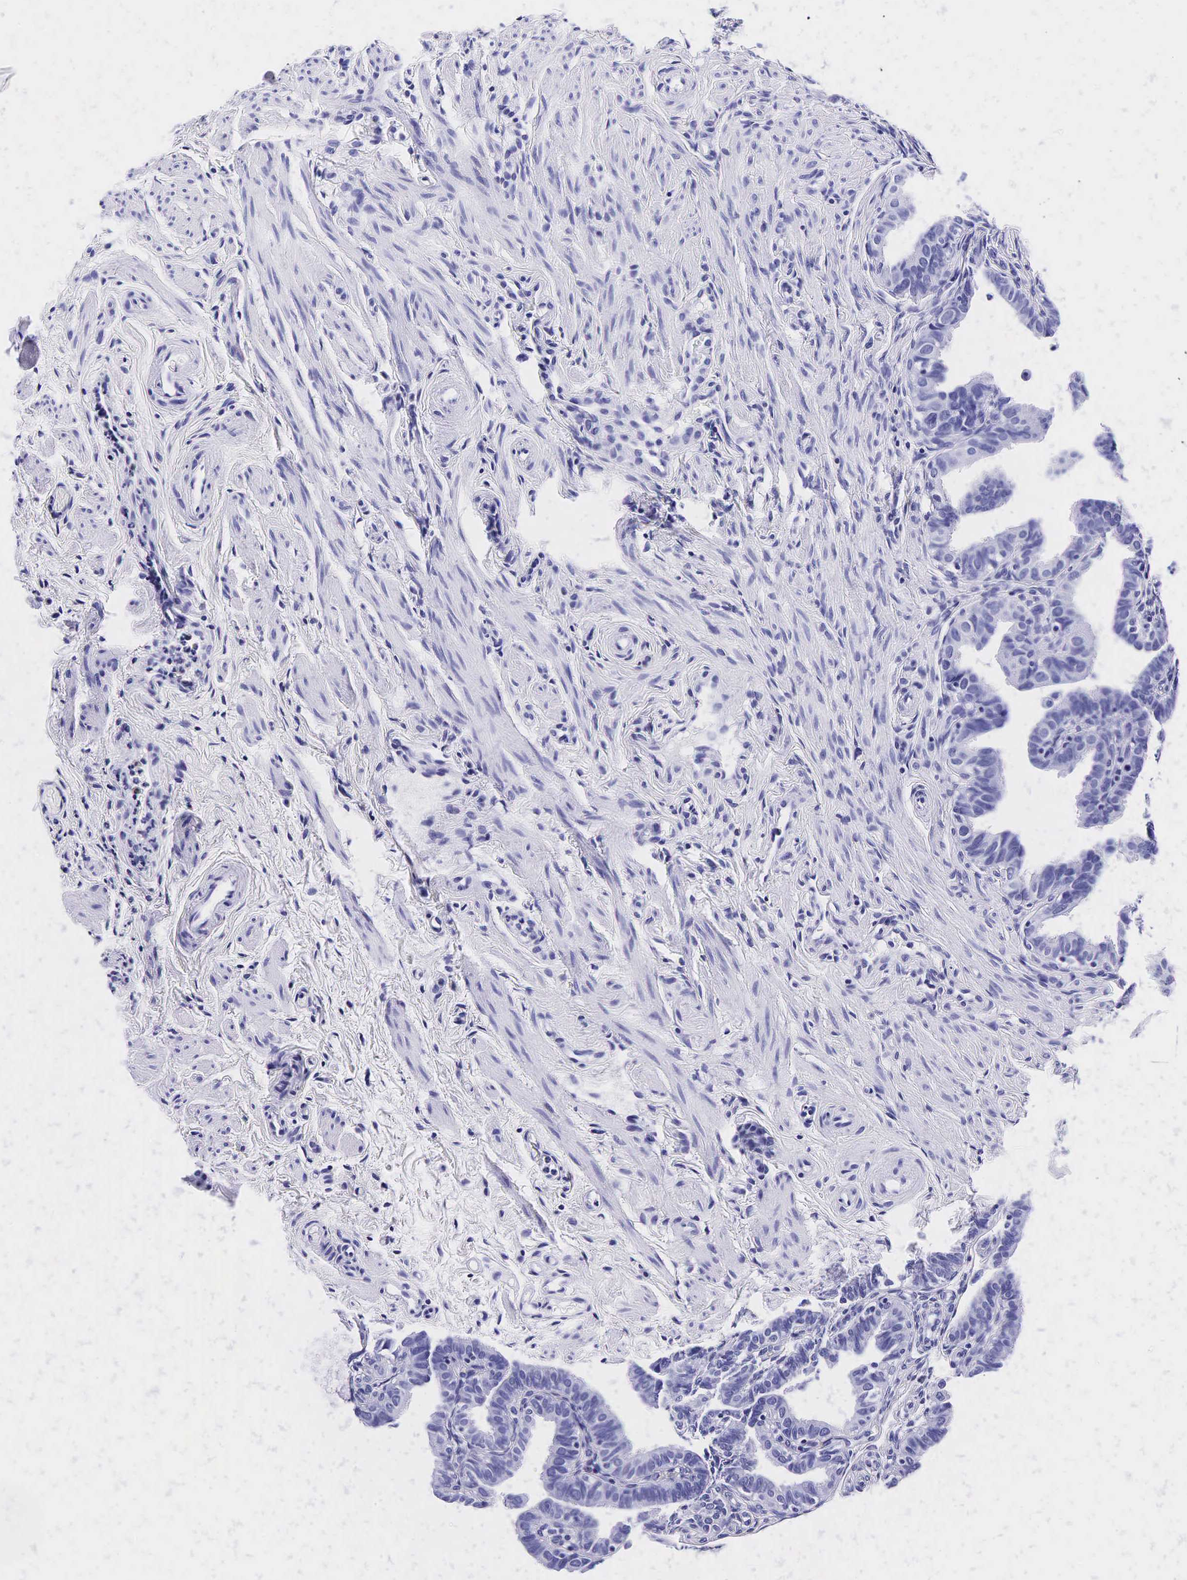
{"staining": {"intensity": "negative", "quantity": "none", "location": "none"}, "tissue": "fallopian tube", "cell_type": "Glandular cells", "image_type": "normal", "snomed": [{"axis": "morphology", "description": "Normal tissue, NOS"}, {"axis": "topography", "description": "Fallopian tube"}], "caption": "Immunohistochemical staining of normal fallopian tube demonstrates no significant expression in glandular cells. Brightfield microscopy of immunohistochemistry (IHC) stained with DAB (3,3'-diaminobenzidine) (brown) and hematoxylin (blue), captured at high magnification.", "gene": "KLK3", "patient": {"sex": "female", "age": 41}}